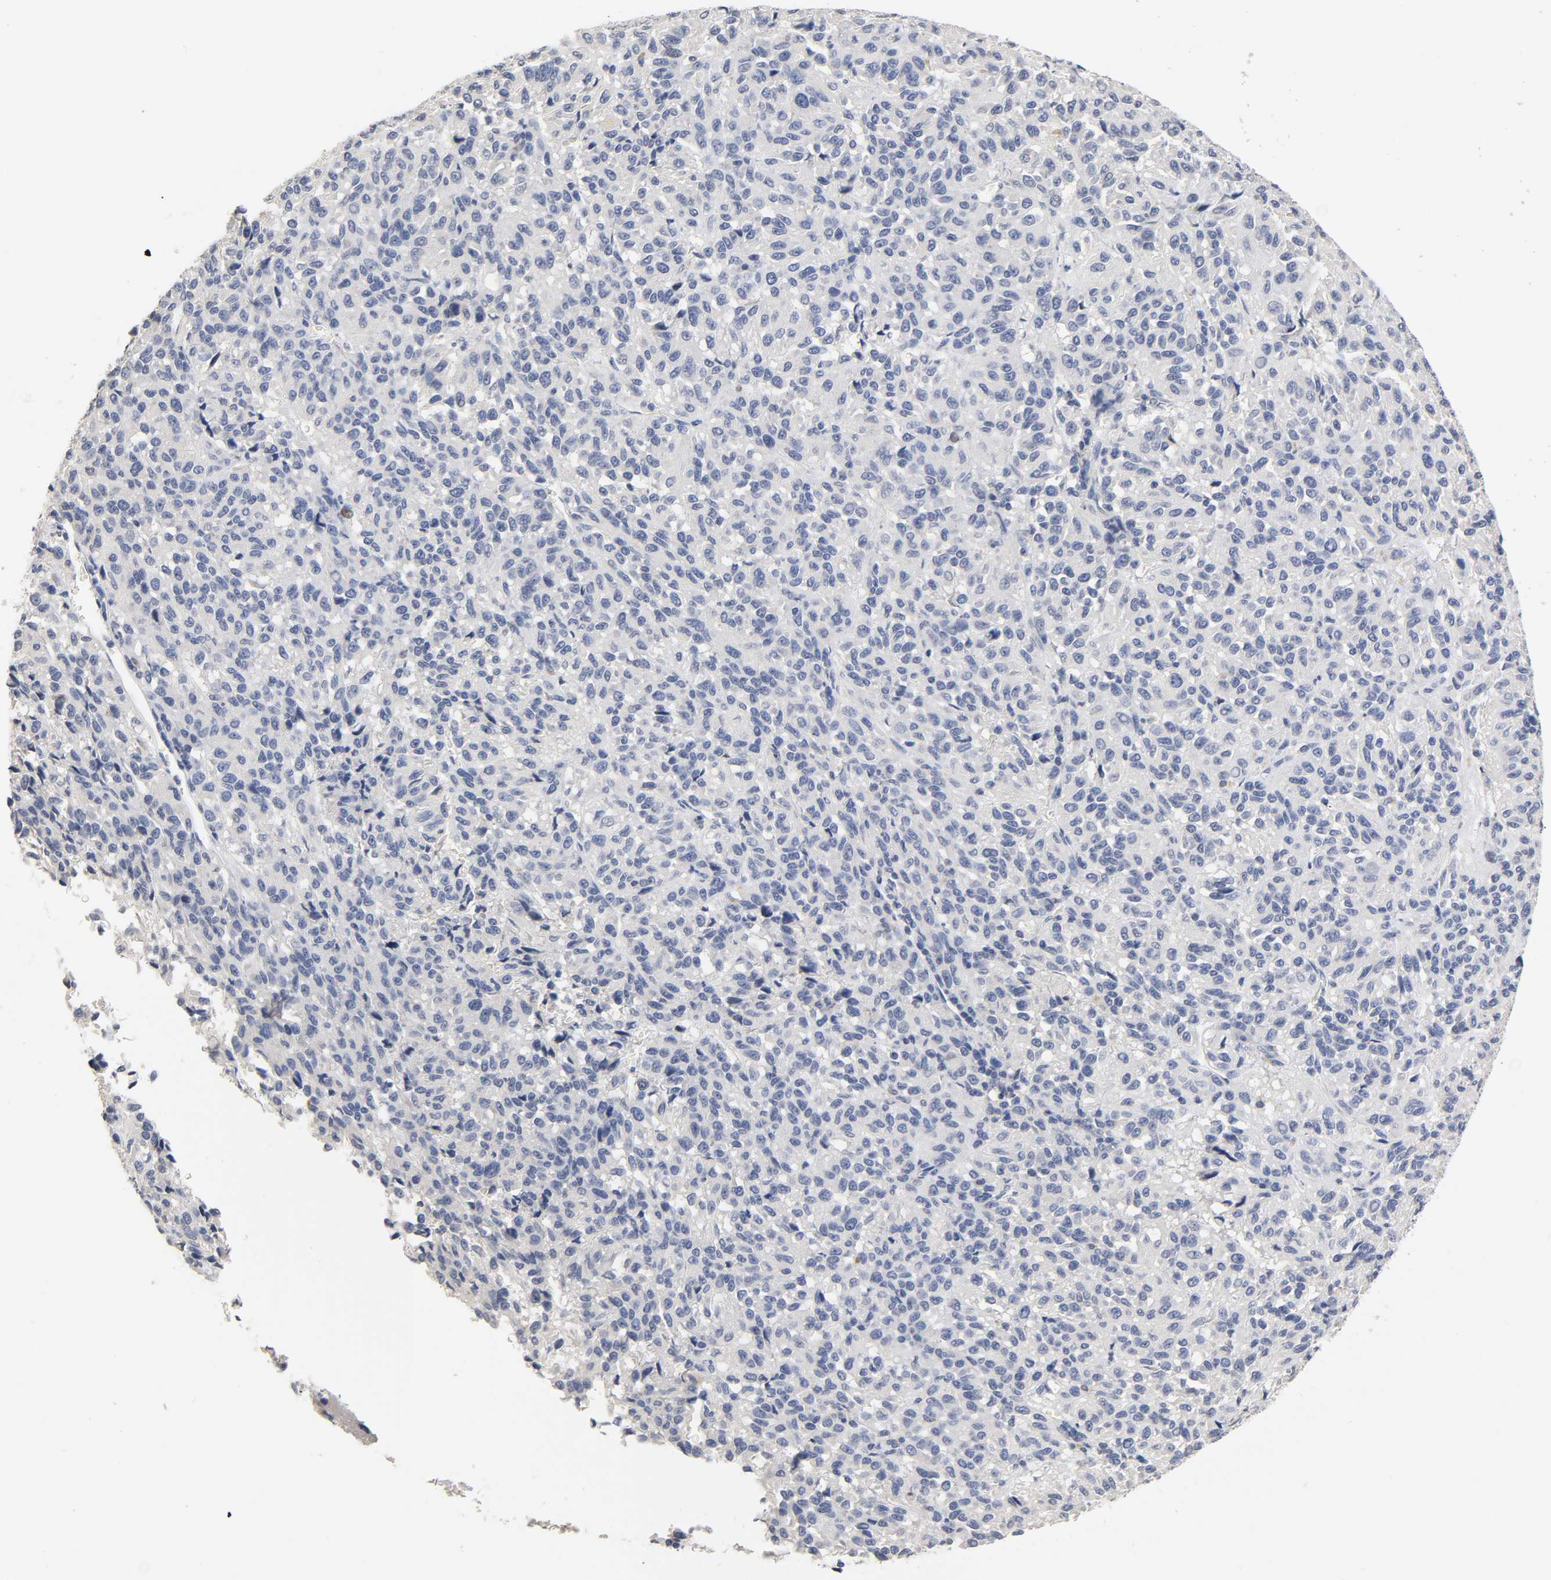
{"staining": {"intensity": "negative", "quantity": "none", "location": "none"}, "tissue": "melanoma", "cell_type": "Tumor cells", "image_type": "cancer", "snomed": [{"axis": "morphology", "description": "Malignant melanoma, Metastatic site"}, {"axis": "topography", "description": "Lung"}], "caption": "Melanoma stained for a protein using immunohistochemistry demonstrates no positivity tumor cells.", "gene": "OVOL1", "patient": {"sex": "male", "age": 64}}